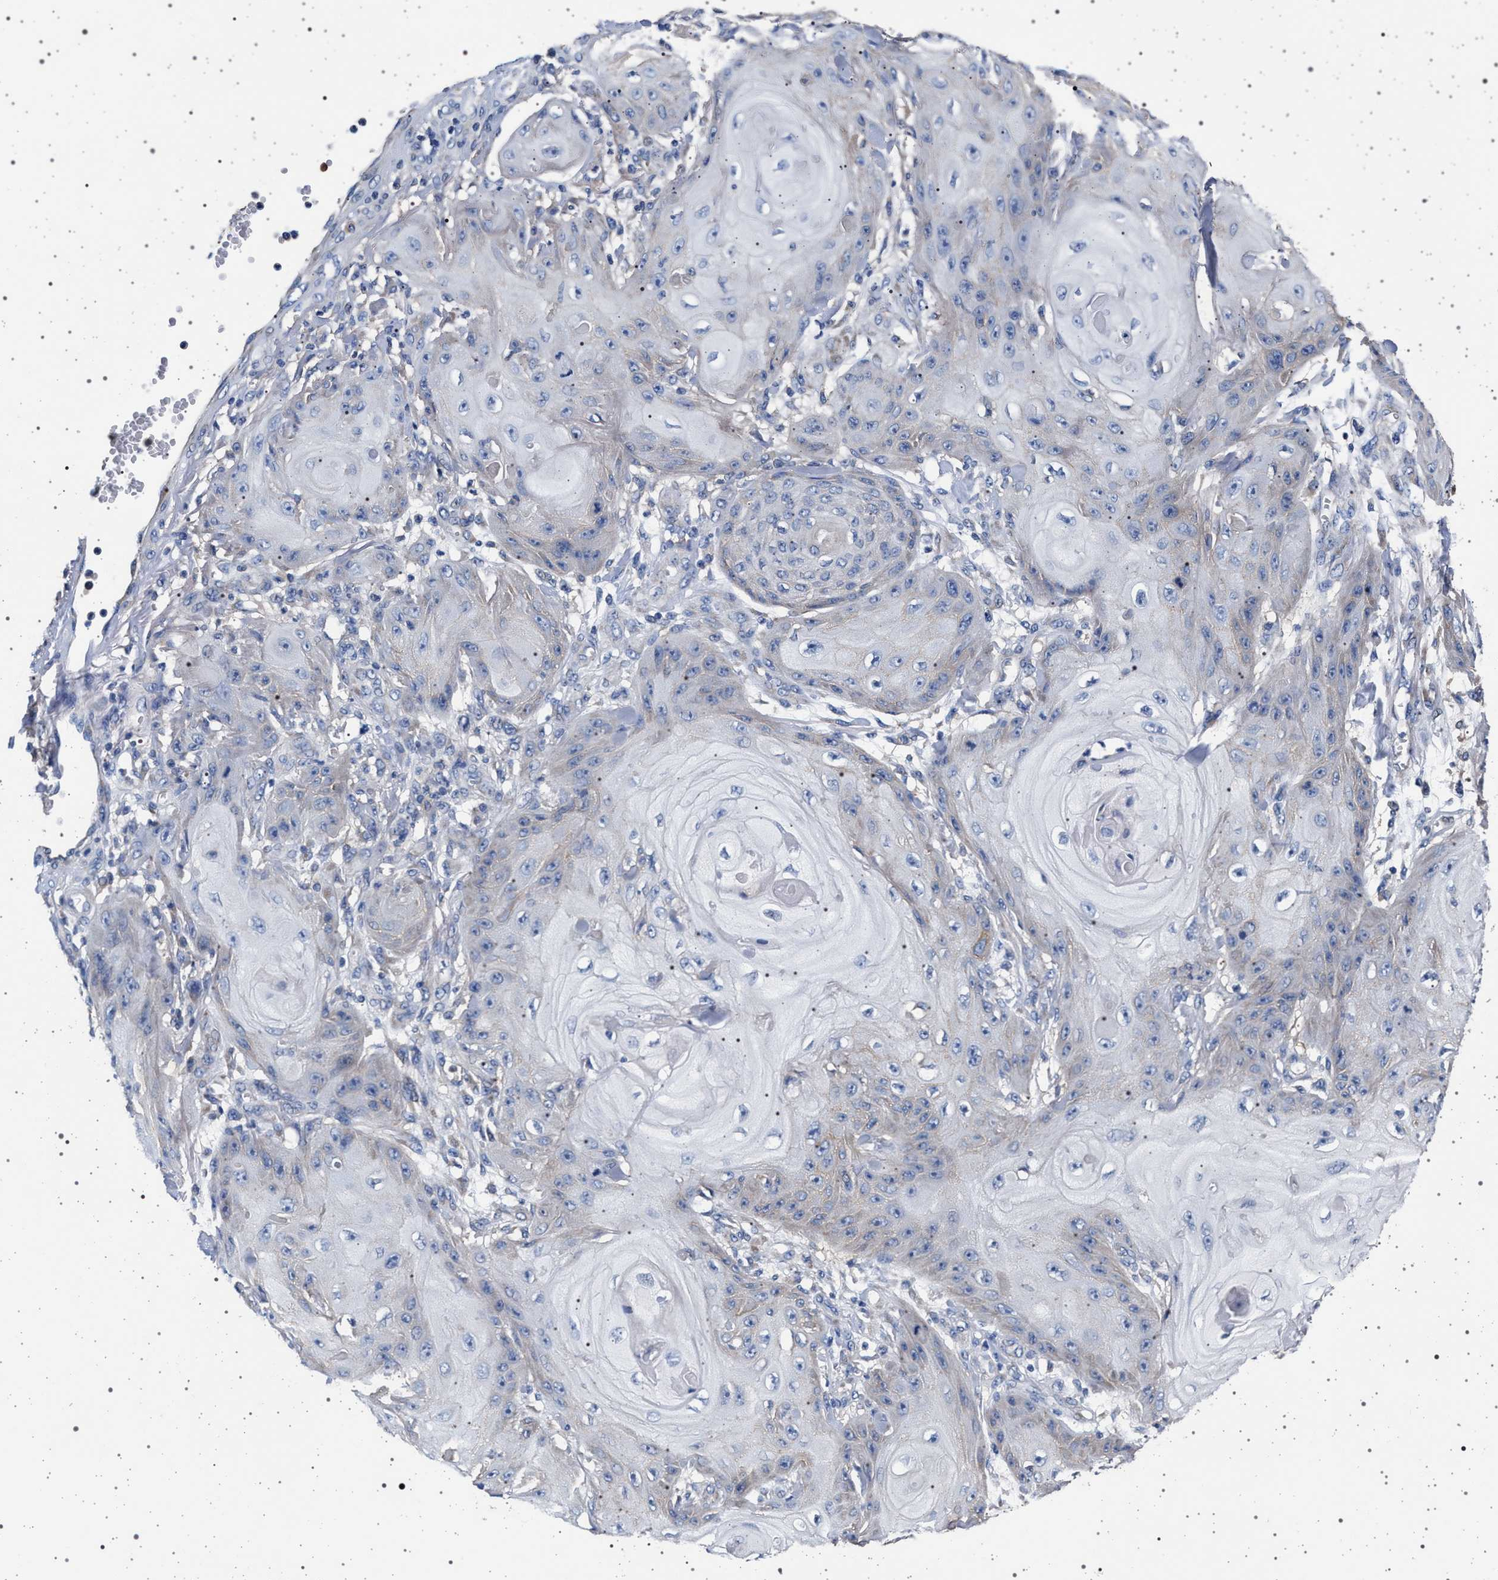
{"staining": {"intensity": "negative", "quantity": "none", "location": "none"}, "tissue": "skin cancer", "cell_type": "Tumor cells", "image_type": "cancer", "snomed": [{"axis": "morphology", "description": "Squamous cell carcinoma, NOS"}, {"axis": "topography", "description": "Skin"}], "caption": "There is no significant positivity in tumor cells of skin cancer.", "gene": "MAP3K2", "patient": {"sex": "male", "age": 74}}